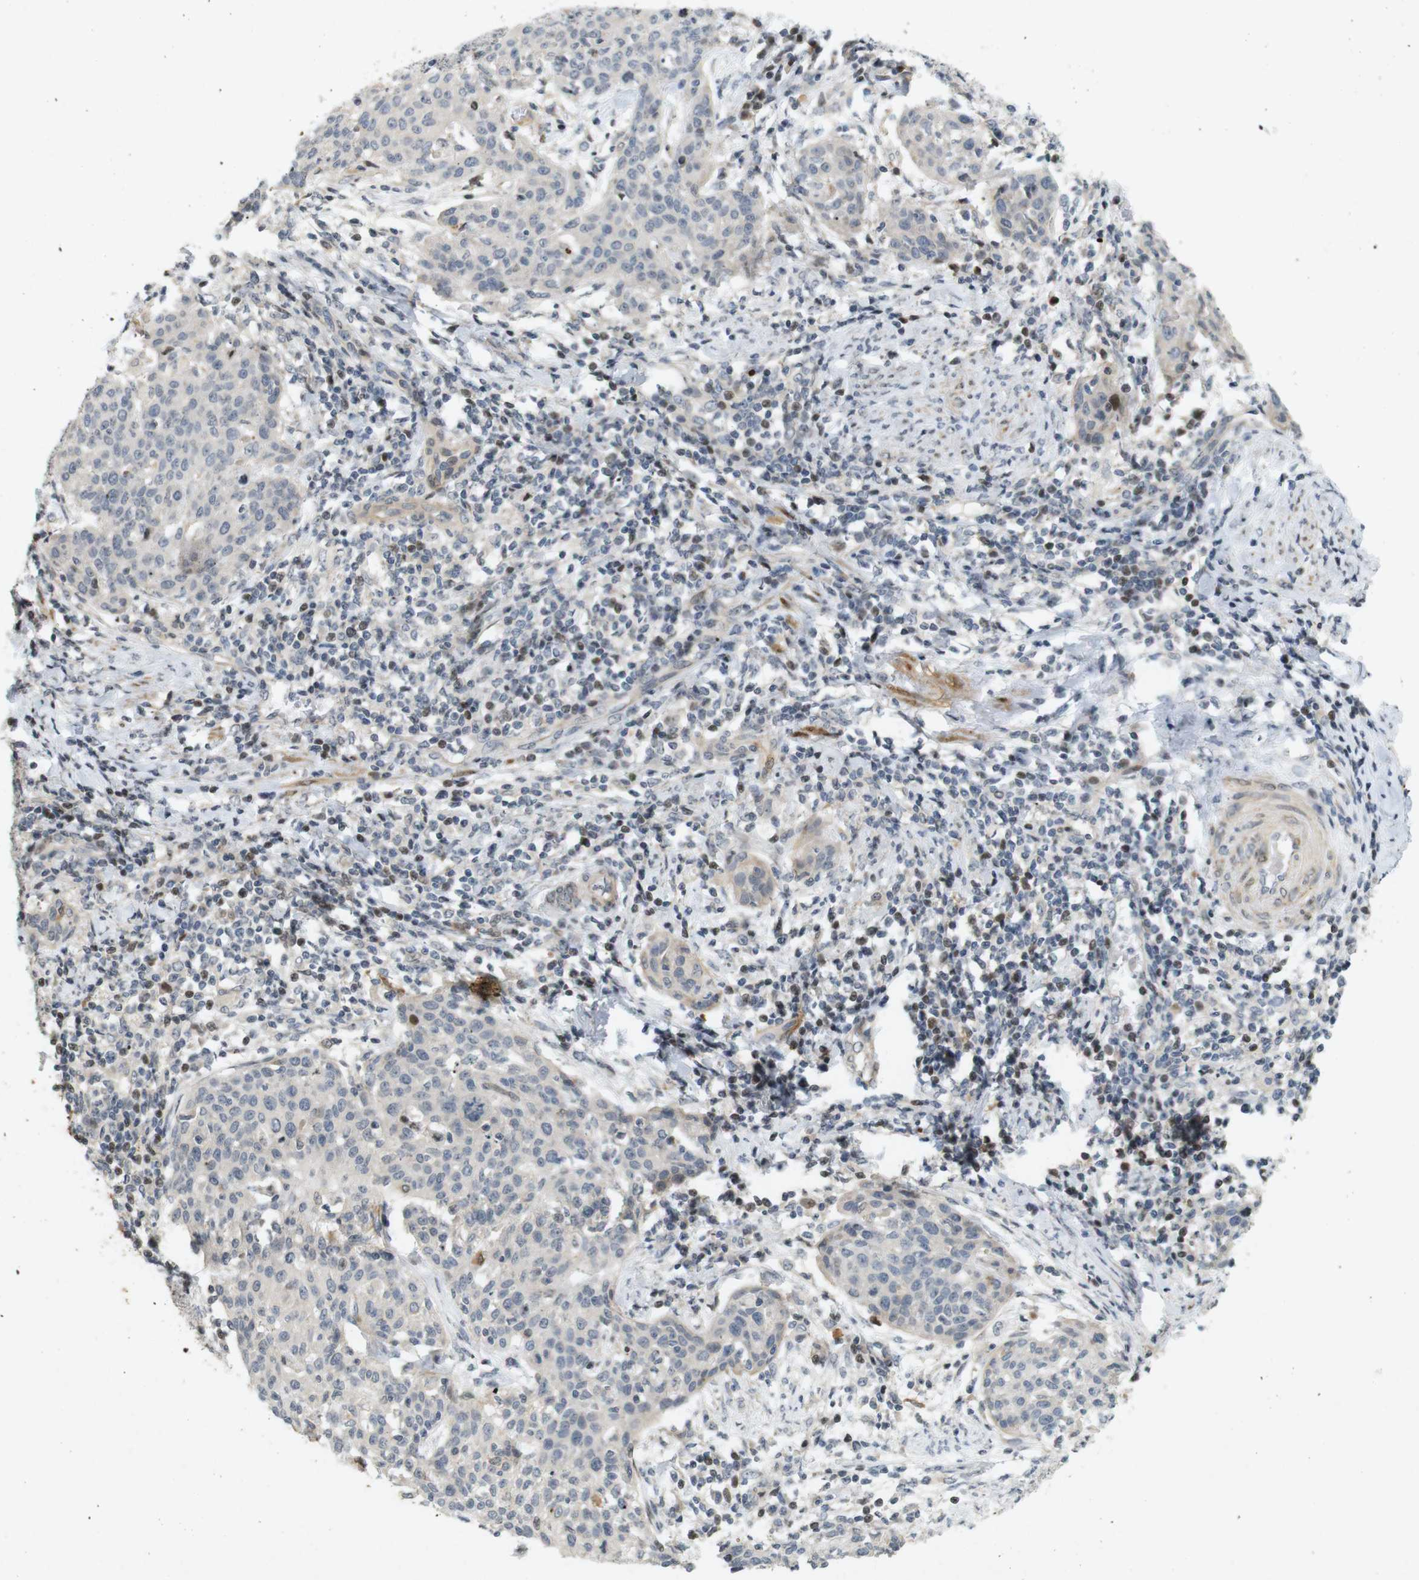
{"staining": {"intensity": "negative", "quantity": "none", "location": "none"}, "tissue": "cervical cancer", "cell_type": "Tumor cells", "image_type": "cancer", "snomed": [{"axis": "morphology", "description": "Squamous cell carcinoma, NOS"}, {"axis": "topography", "description": "Cervix"}], "caption": "Tumor cells are negative for protein expression in human cervical squamous cell carcinoma. Brightfield microscopy of immunohistochemistry (IHC) stained with DAB (brown) and hematoxylin (blue), captured at high magnification.", "gene": "PPP1R14A", "patient": {"sex": "female", "age": 38}}